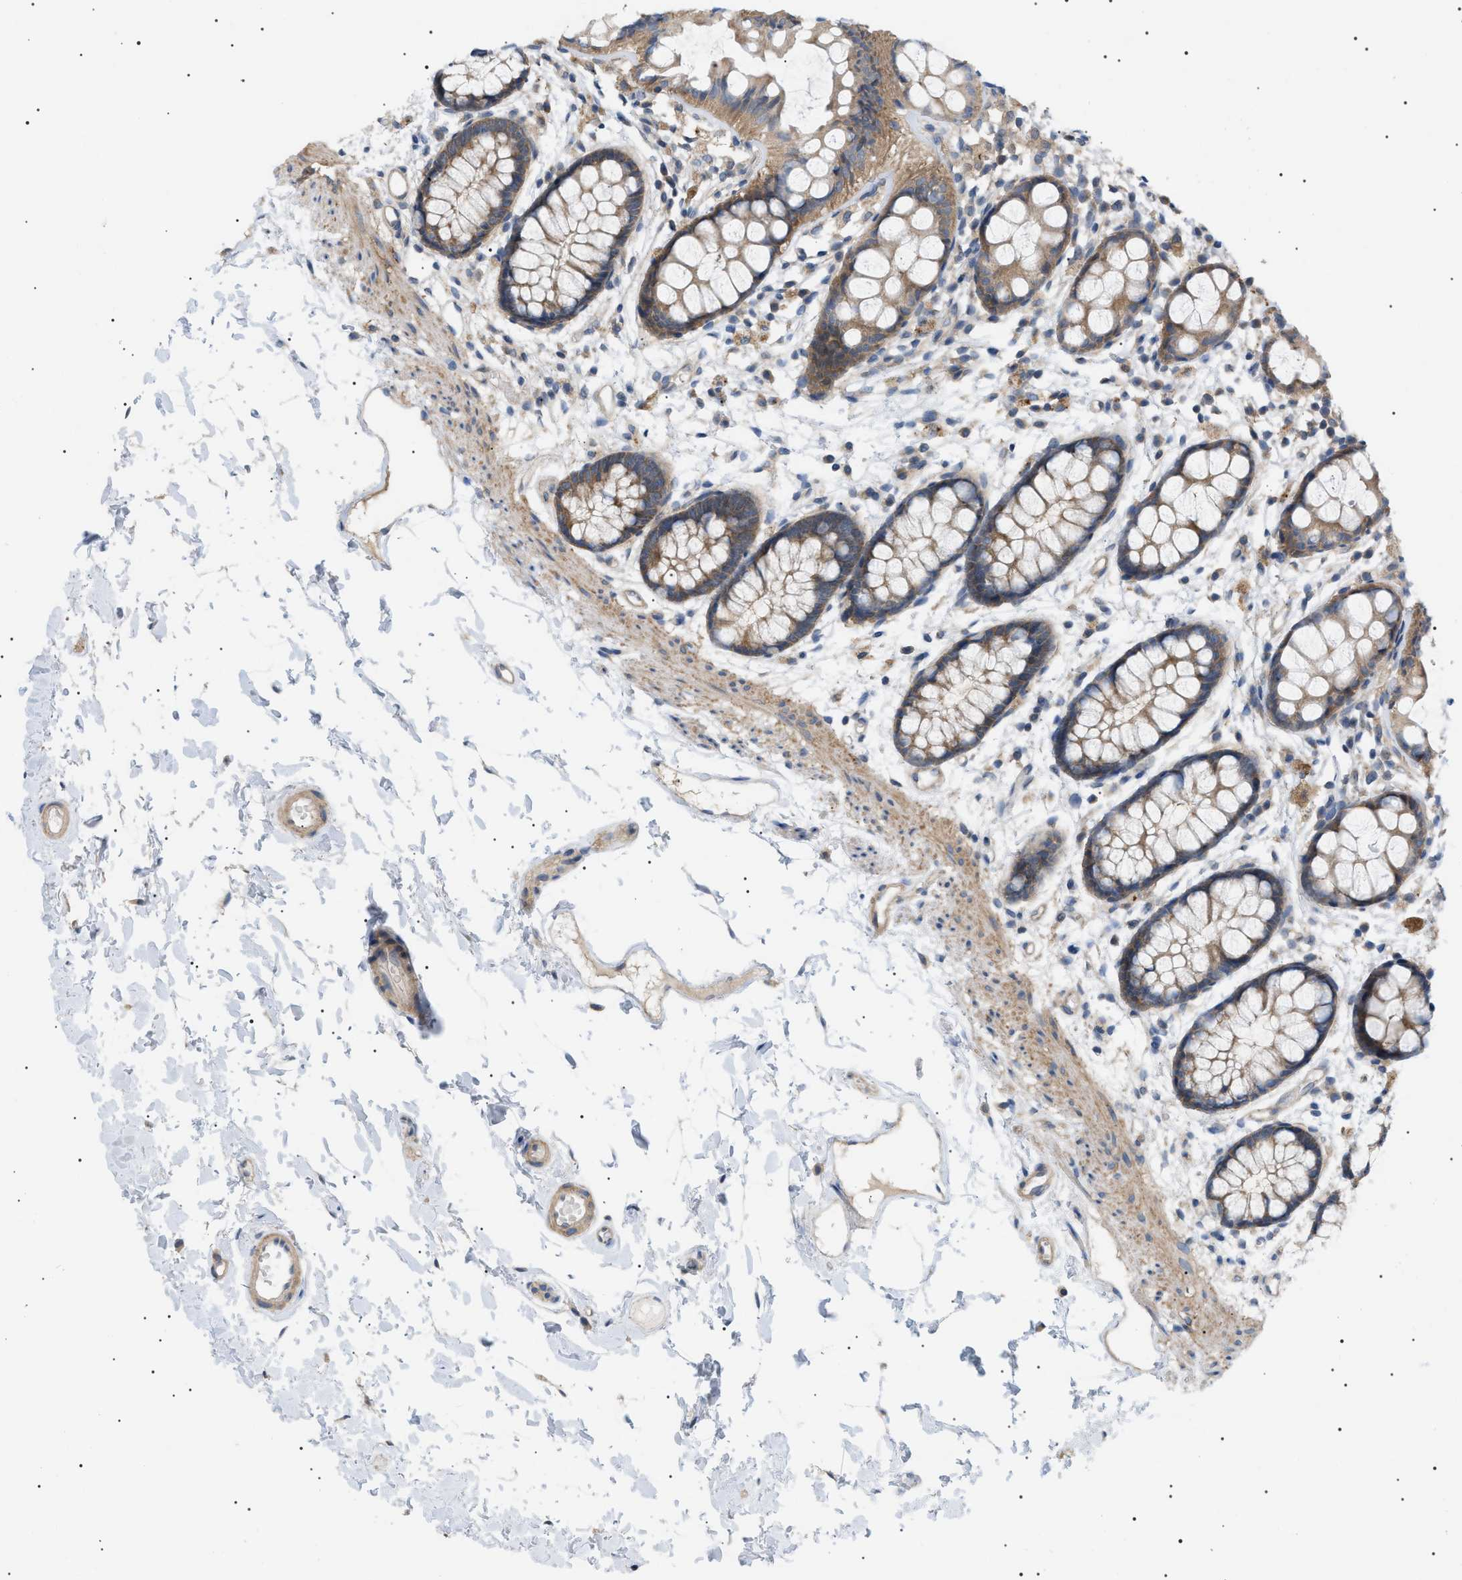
{"staining": {"intensity": "moderate", "quantity": ">75%", "location": "cytoplasmic/membranous"}, "tissue": "rectum", "cell_type": "Glandular cells", "image_type": "normal", "snomed": [{"axis": "morphology", "description": "Normal tissue, NOS"}, {"axis": "topography", "description": "Rectum"}], "caption": "Immunohistochemistry (IHC) (DAB) staining of normal human rectum reveals moderate cytoplasmic/membranous protein staining in about >75% of glandular cells. The staining was performed using DAB to visualize the protein expression in brown, while the nuclei were stained in blue with hematoxylin (Magnification: 20x).", "gene": "IRS2", "patient": {"sex": "female", "age": 66}}